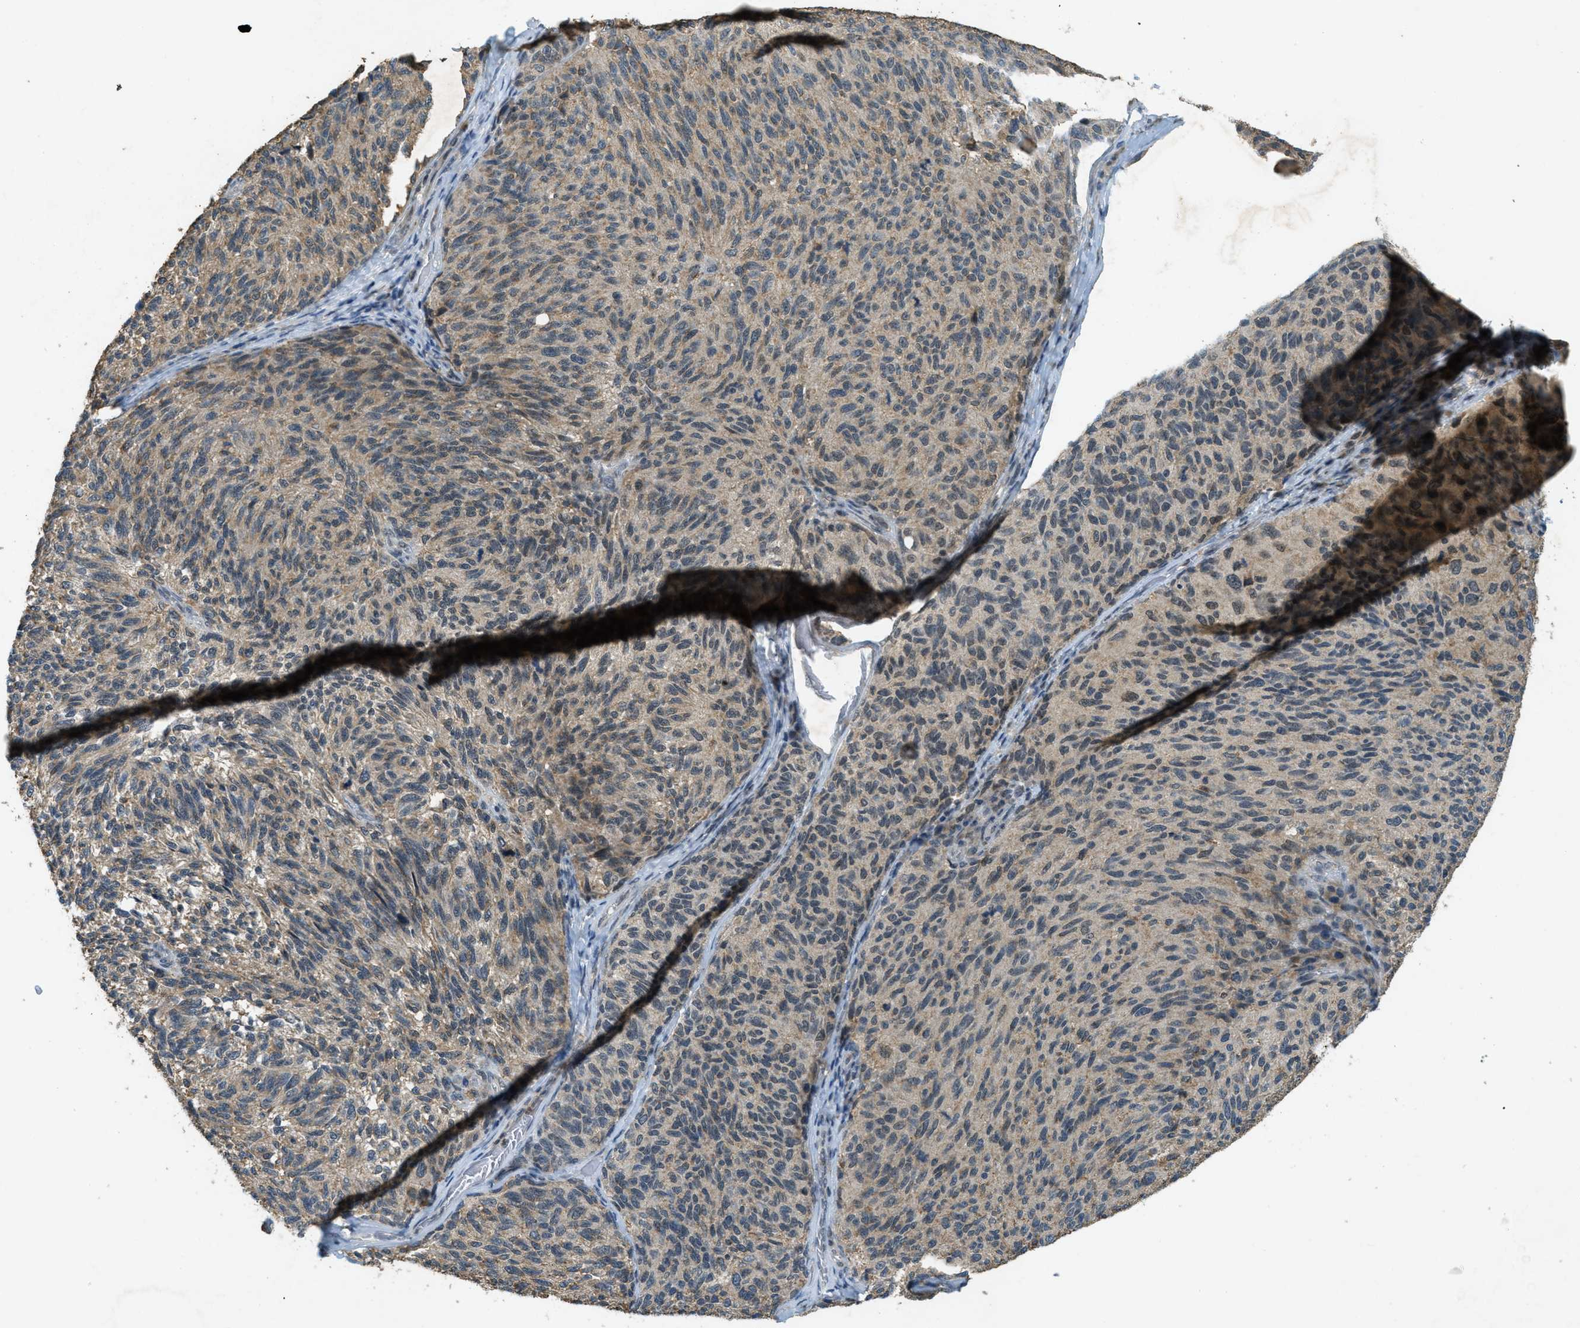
{"staining": {"intensity": "weak", "quantity": ">75%", "location": "cytoplasmic/membranous"}, "tissue": "melanoma", "cell_type": "Tumor cells", "image_type": "cancer", "snomed": [{"axis": "morphology", "description": "Malignant melanoma, NOS"}, {"axis": "topography", "description": "Skin"}], "caption": "Malignant melanoma was stained to show a protein in brown. There is low levels of weak cytoplasmic/membranous positivity in approximately >75% of tumor cells. The protein is shown in brown color, while the nuclei are stained blue.", "gene": "TCF20", "patient": {"sex": "female", "age": 73}}